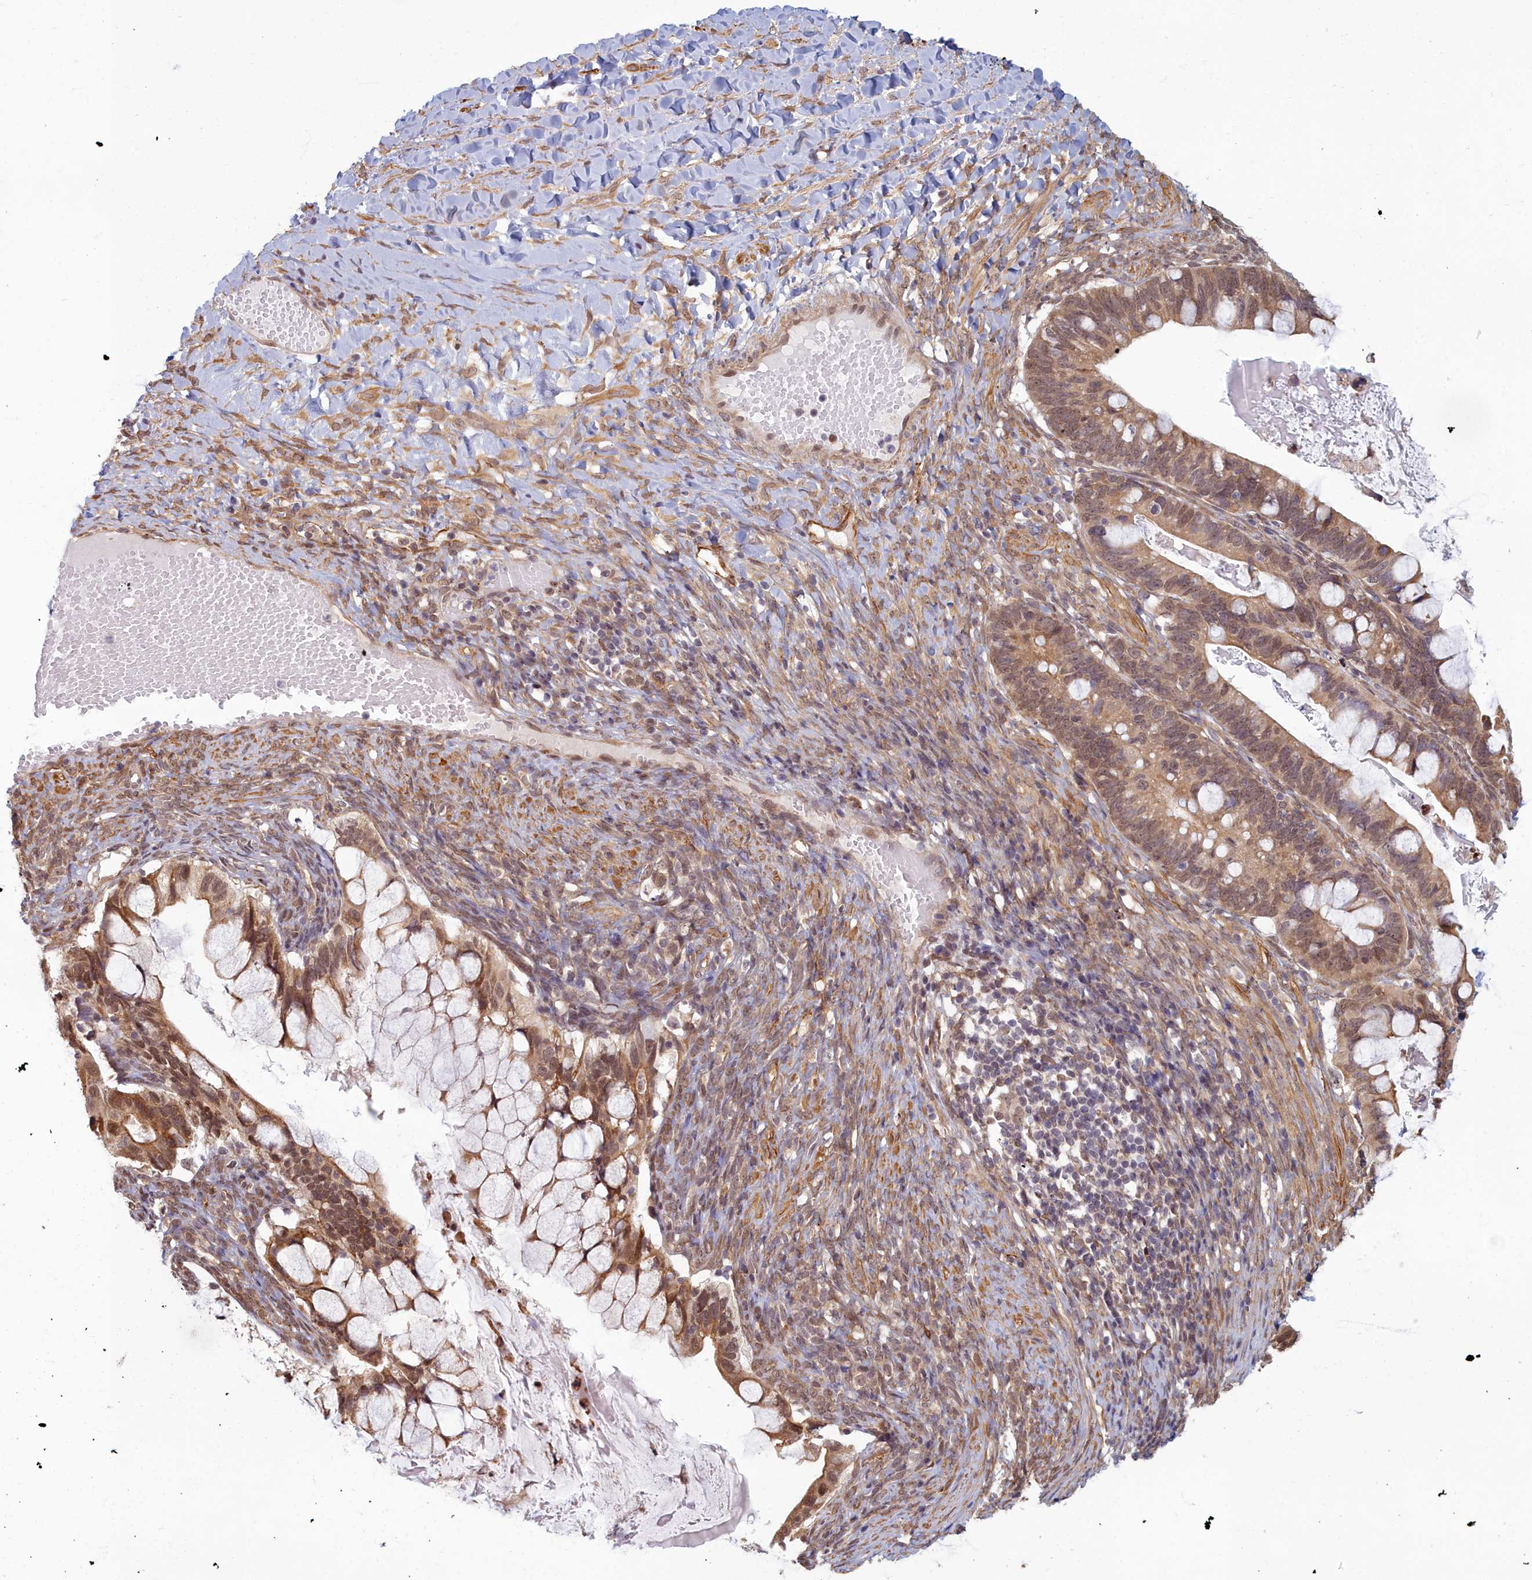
{"staining": {"intensity": "moderate", "quantity": ">75%", "location": "cytoplasmic/membranous,nuclear"}, "tissue": "ovarian cancer", "cell_type": "Tumor cells", "image_type": "cancer", "snomed": [{"axis": "morphology", "description": "Cystadenocarcinoma, mucinous, NOS"}, {"axis": "topography", "description": "Ovary"}], "caption": "A photomicrograph of human ovarian mucinous cystadenocarcinoma stained for a protein reveals moderate cytoplasmic/membranous and nuclear brown staining in tumor cells.", "gene": "MAK16", "patient": {"sex": "female", "age": 61}}